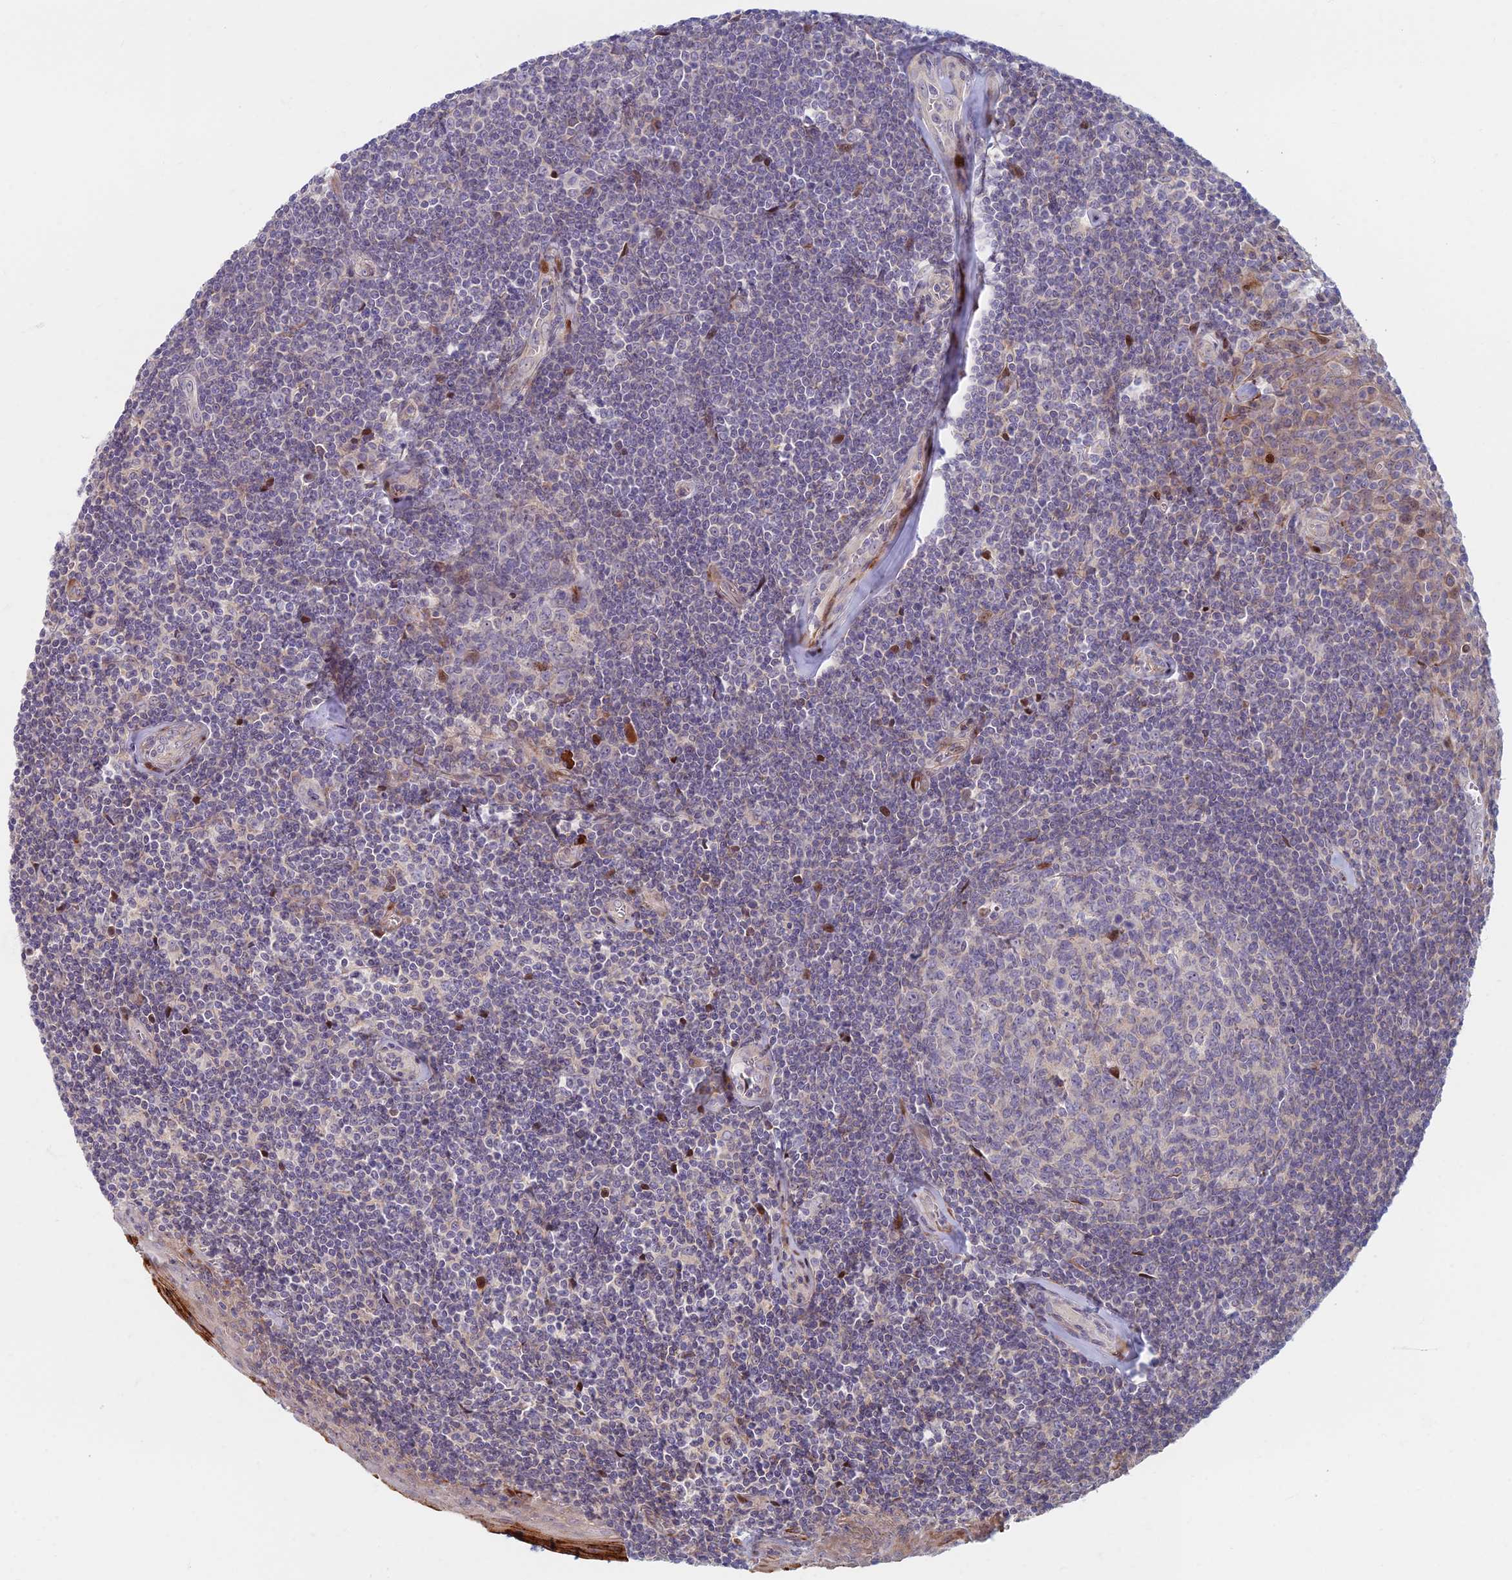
{"staining": {"intensity": "negative", "quantity": "none", "location": "none"}, "tissue": "tonsil", "cell_type": "Germinal center cells", "image_type": "normal", "snomed": [{"axis": "morphology", "description": "Normal tissue, NOS"}, {"axis": "topography", "description": "Tonsil"}], "caption": "Immunohistochemical staining of normal human tonsil shows no significant staining in germinal center cells.", "gene": "C15orf40", "patient": {"sex": "male", "age": 27}}